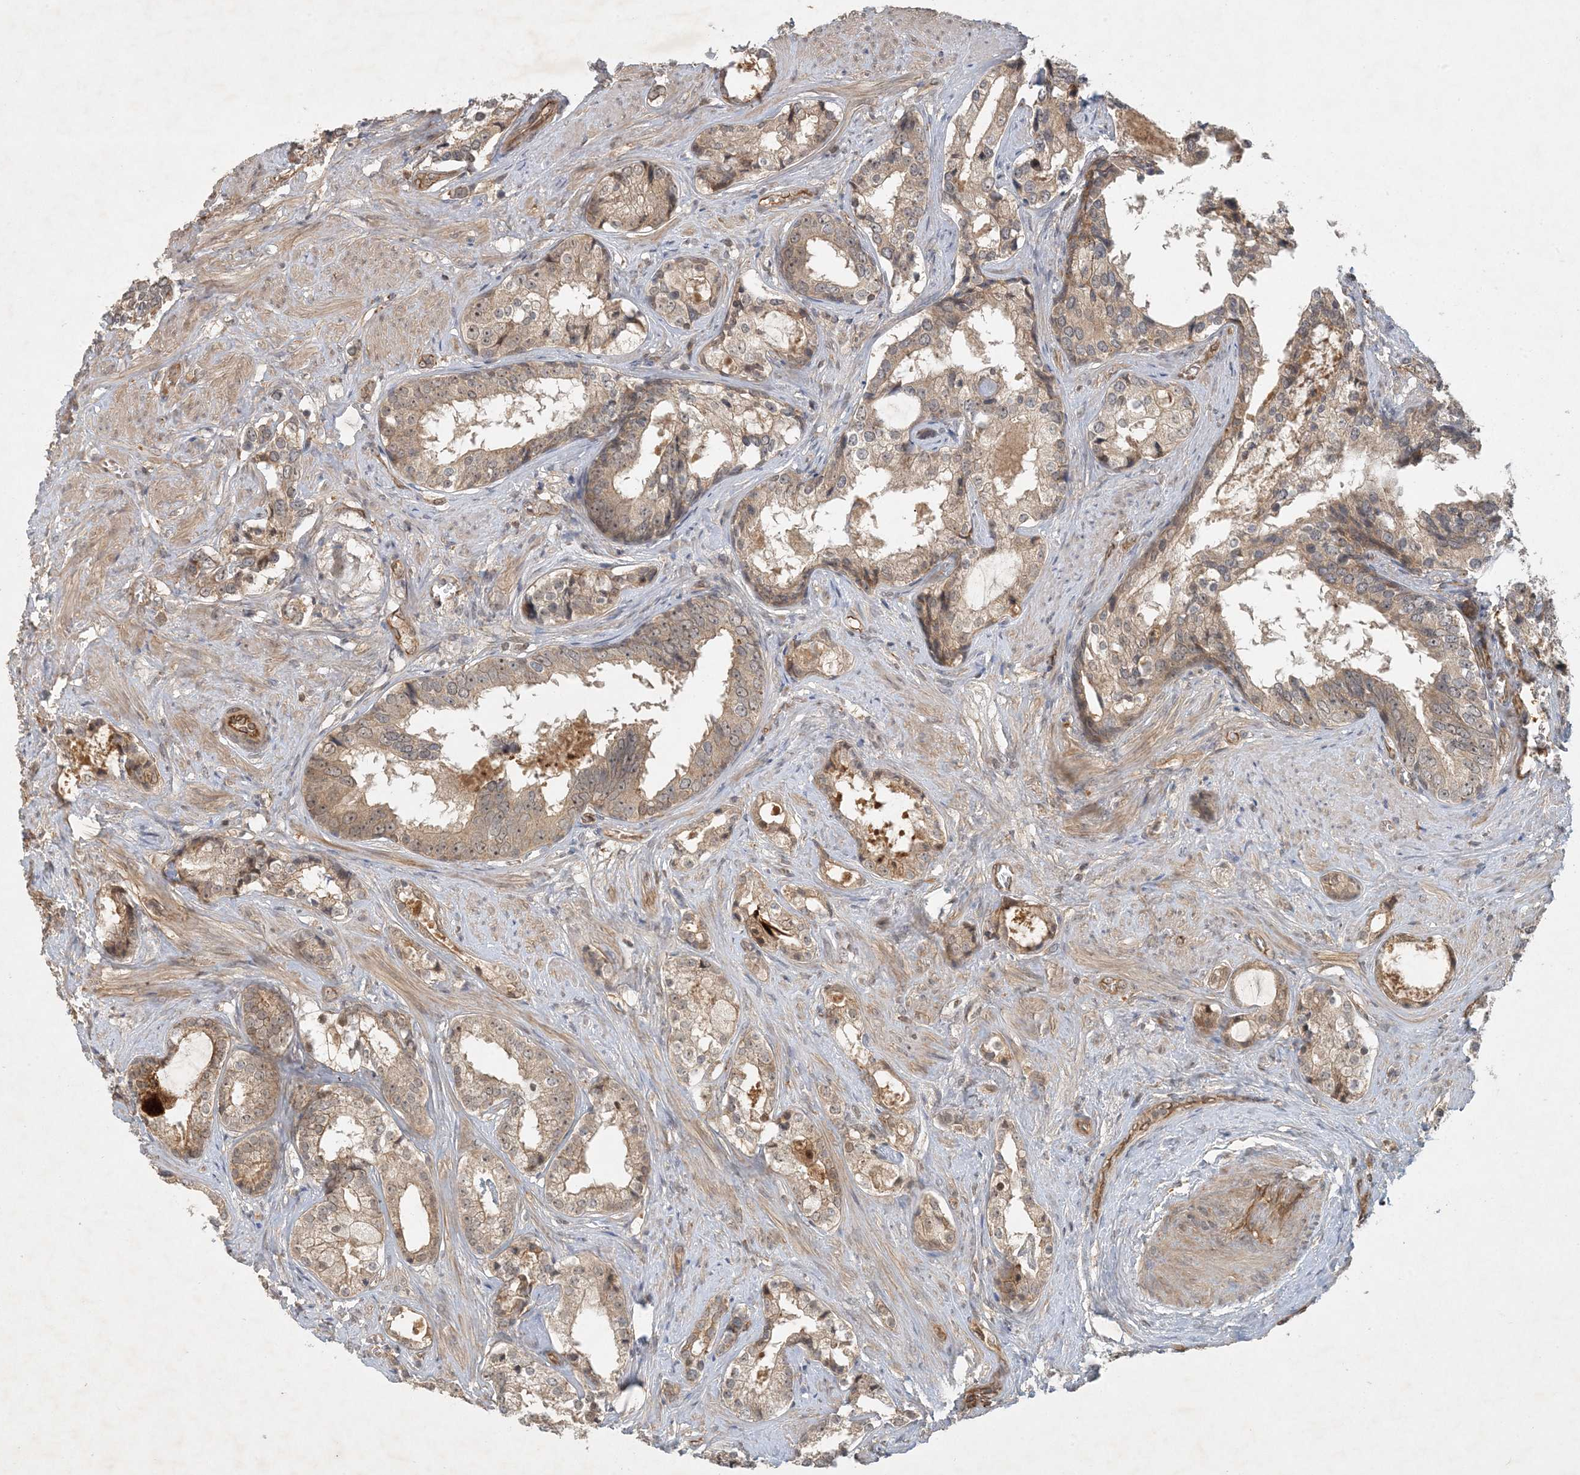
{"staining": {"intensity": "weak", "quantity": ">75%", "location": "cytoplasmic/membranous"}, "tissue": "prostate cancer", "cell_type": "Tumor cells", "image_type": "cancer", "snomed": [{"axis": "morphology", "description": "Adenocarcinoma, High grade"}, {"axis": "topography", "description": "Prostate"}], "caption": "Brown immunohistochemical staining in prostate adenocarcinoma (high-grade) demonstrates weak cytoplasmic/membranous positivity in about >75% of tumor cells. (DAB IHC with brightfield microscopy, high magnification).", "gene": "ZCCHC4", "patient": {"sex": "male", "age": 58}}